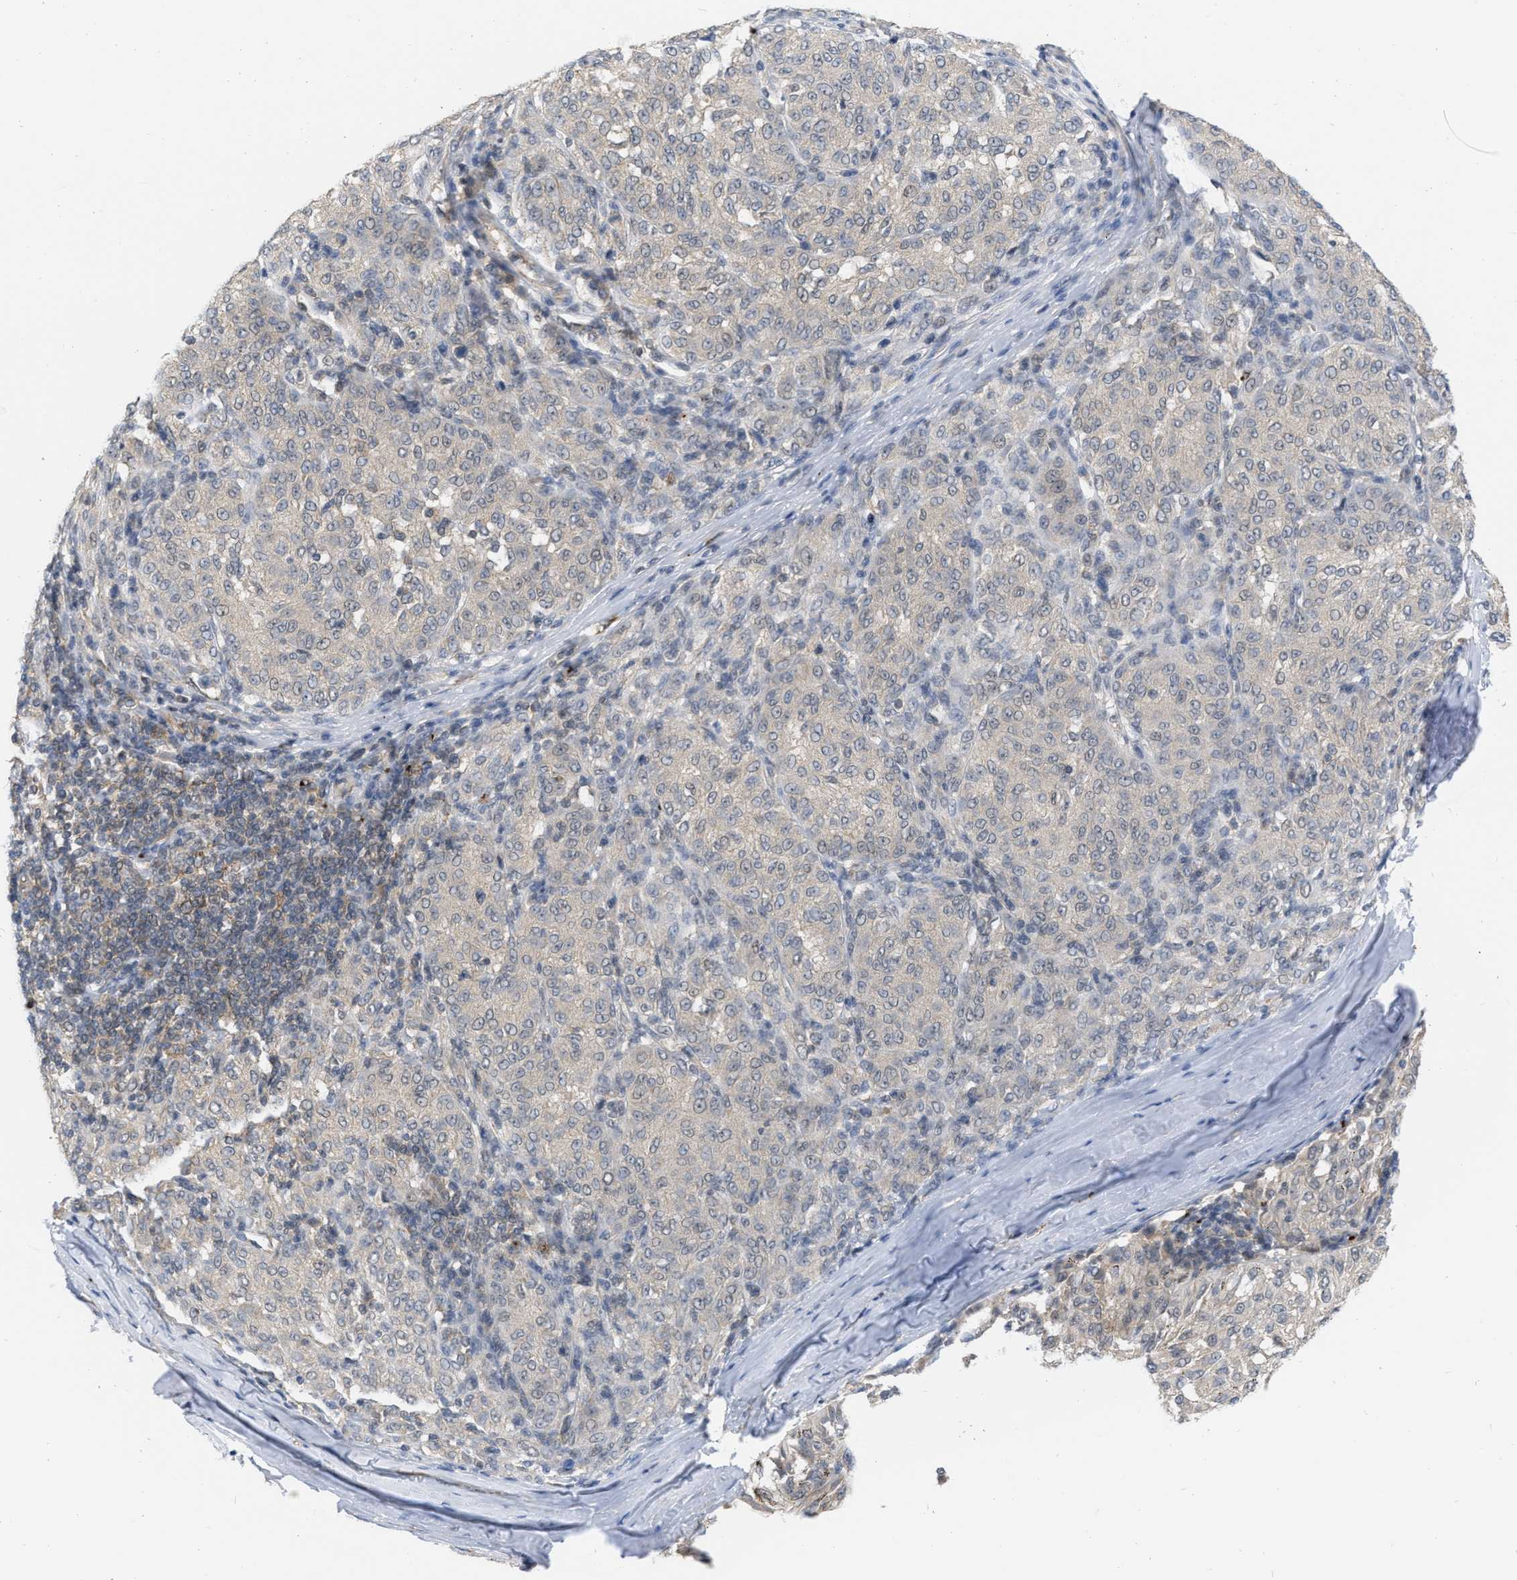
{"staining": {"intensity": "negative", "quantity": "none", "location": "none"}, "tissue": "melanoma", "cell_type": "Tumor cells", "image_type": "cancer", "snomed": [{"axis": "morphology", "description": "Malignant melanoma, NOS"}, {"axis": "topography", "description": "Skin"}], "caption": "Malignant melanoma was stained to show a protein in brown. There is no significant staining in tumor cells.", "gene": "NAPEPLD", "patient": {"sex": "female", "age": 72}}